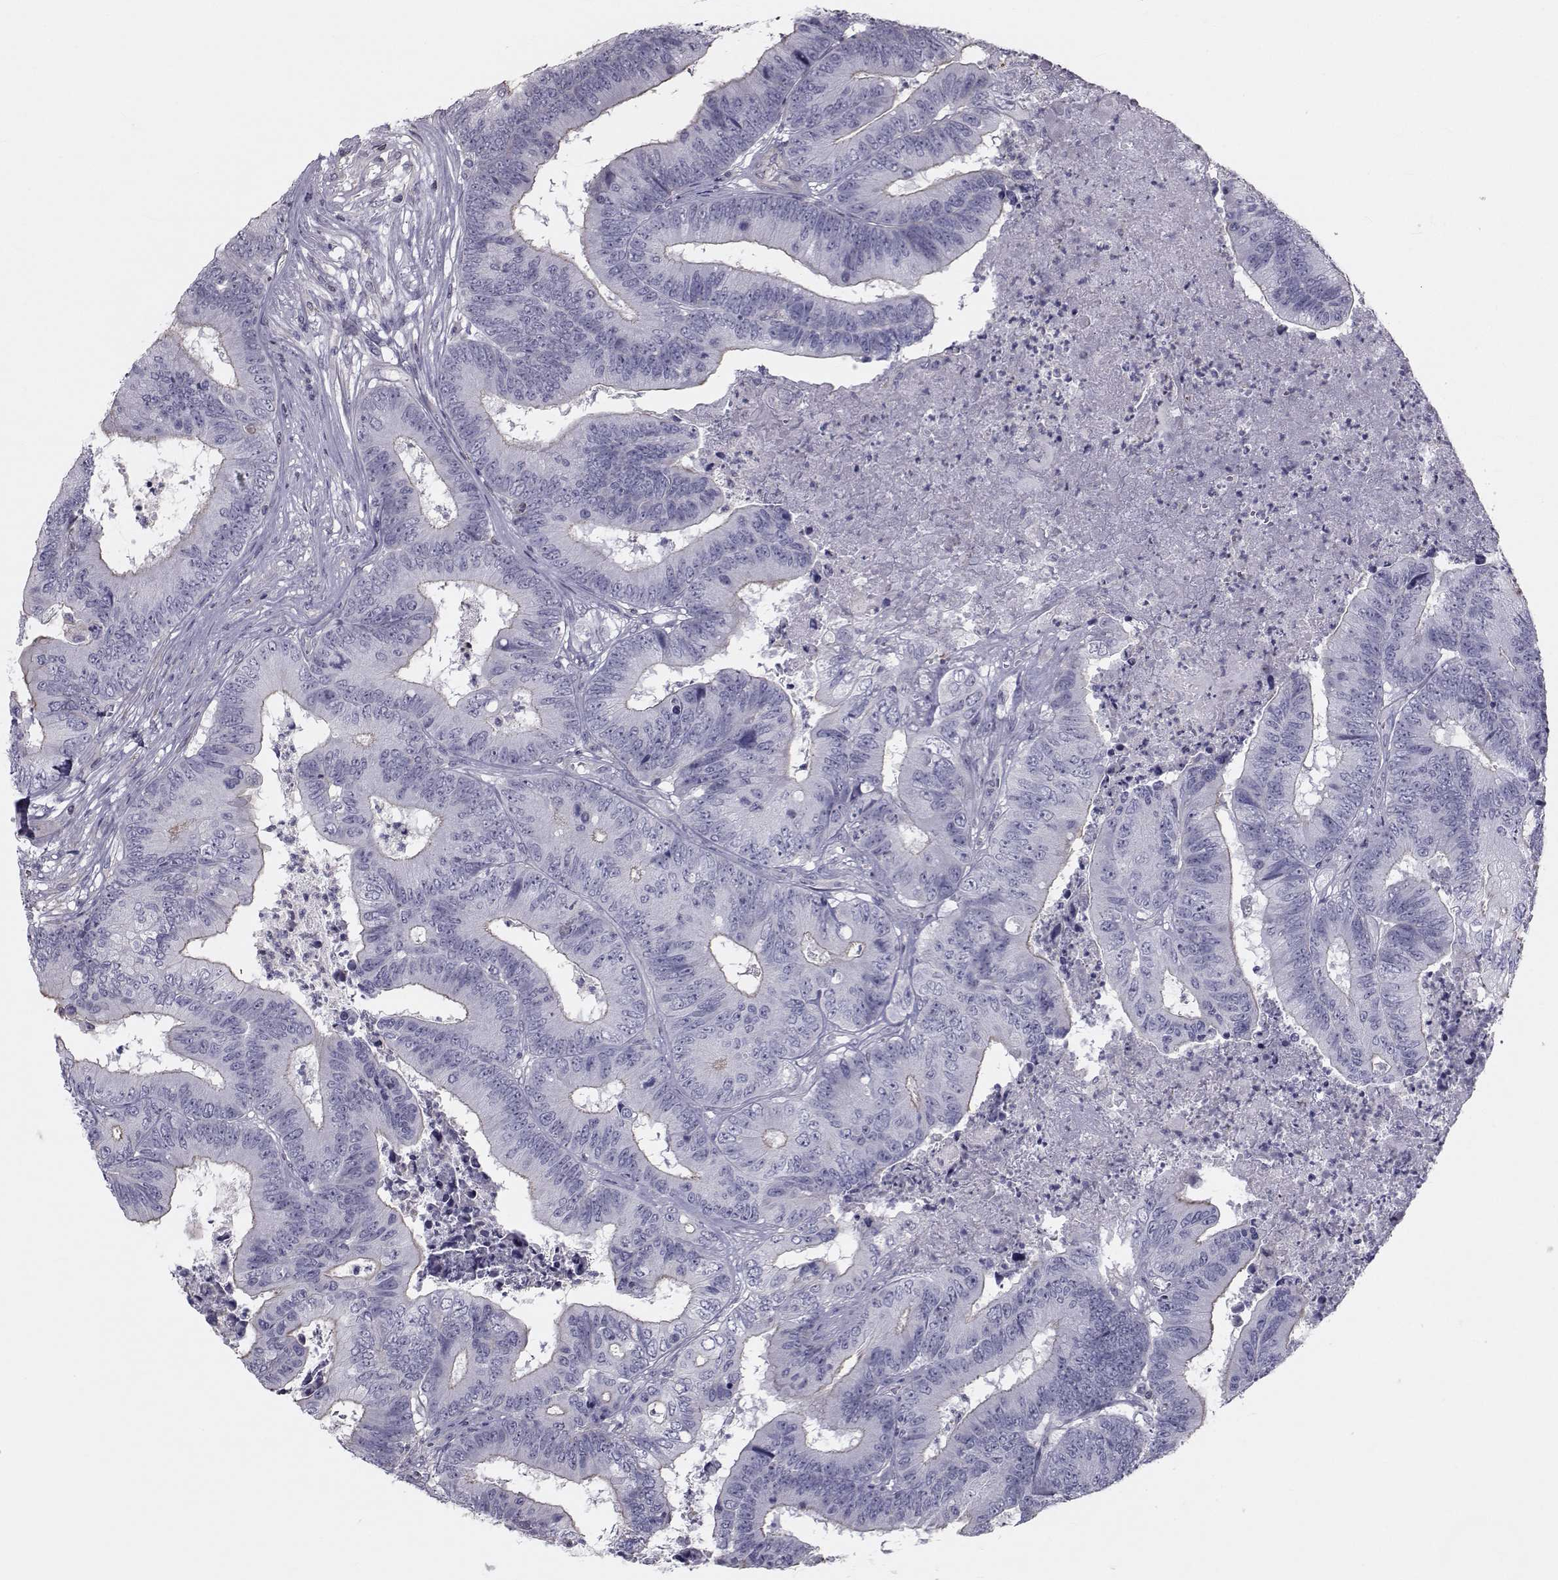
{"staining": {"intensity": "negative", "quantity": "none", "location": "none"}, "tissue": "colorectal cancer", "cell_type": "Tumor cells", "image_type": "cancer", "snomed": [{"axis": "morphology", "description": "Adenocarcinoma, NOS"}, {"axis": "topography", "description": "Colon"}], "caption": "Colorectal adenocarcinoma stained for a protein using IHC exhibits no staining tumor cells.", "gene": "GARIN3", "patient": {"sex": "male", "age": 84}}